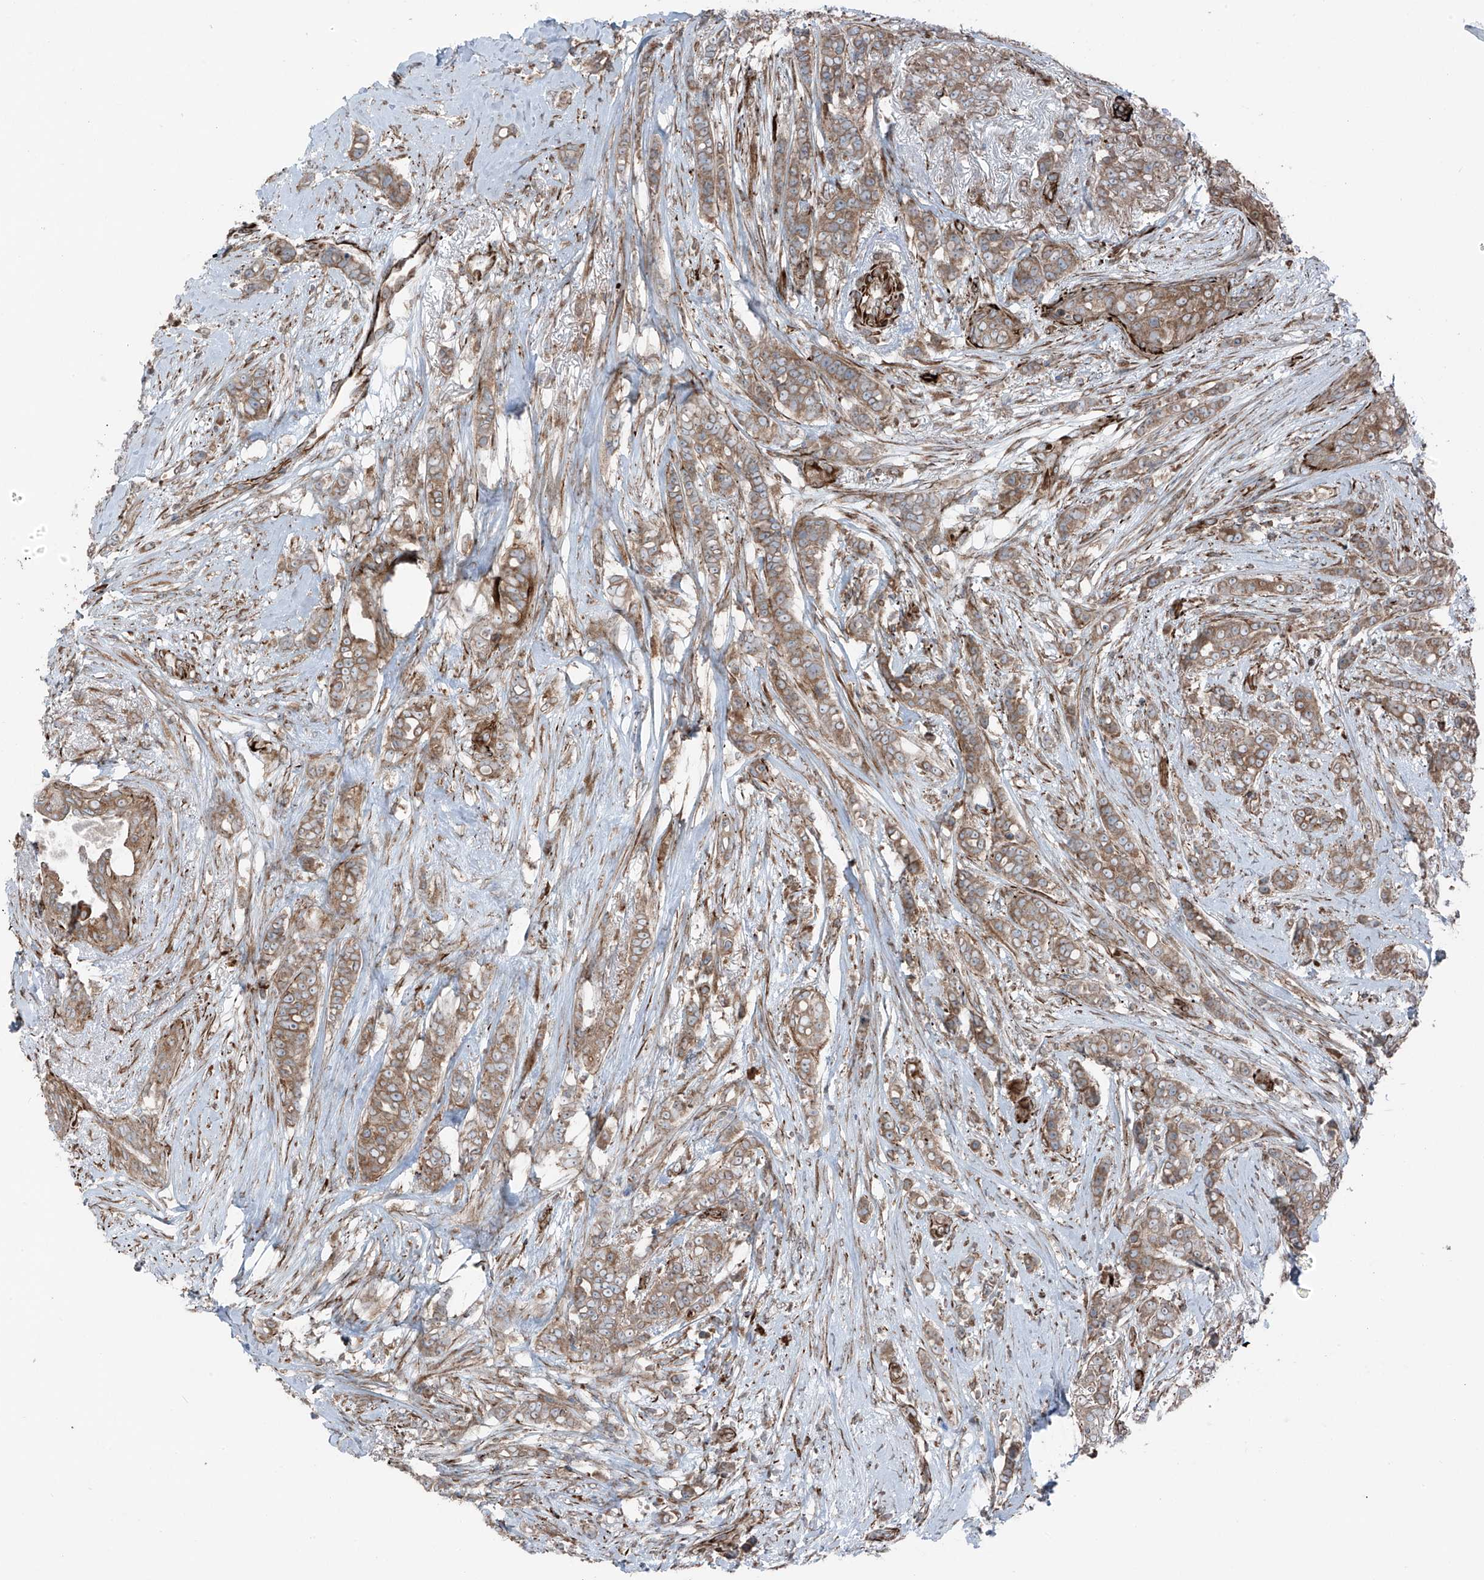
{"staining": {"intensity": "moderate", "quantity": ">75%", "location": "cytoplasmic/membranous"}, "tissue": "breast cancer", "cell_type": "Tumor cells", "image_type": "cancer", "snomed": [{"axis": "morphology", "description": "Lobular carcinoma"}, {"axis": "topography", "description": "Breast"}], "caption": "Immunohistochemical staining of lobular carcinoma (breast) reveals moderate cytoplasmic/membranous protein positivity in about >75% of tumor cells.", "gene": "ERLEC1", "patient": {"sex": "female", "age": 51}}